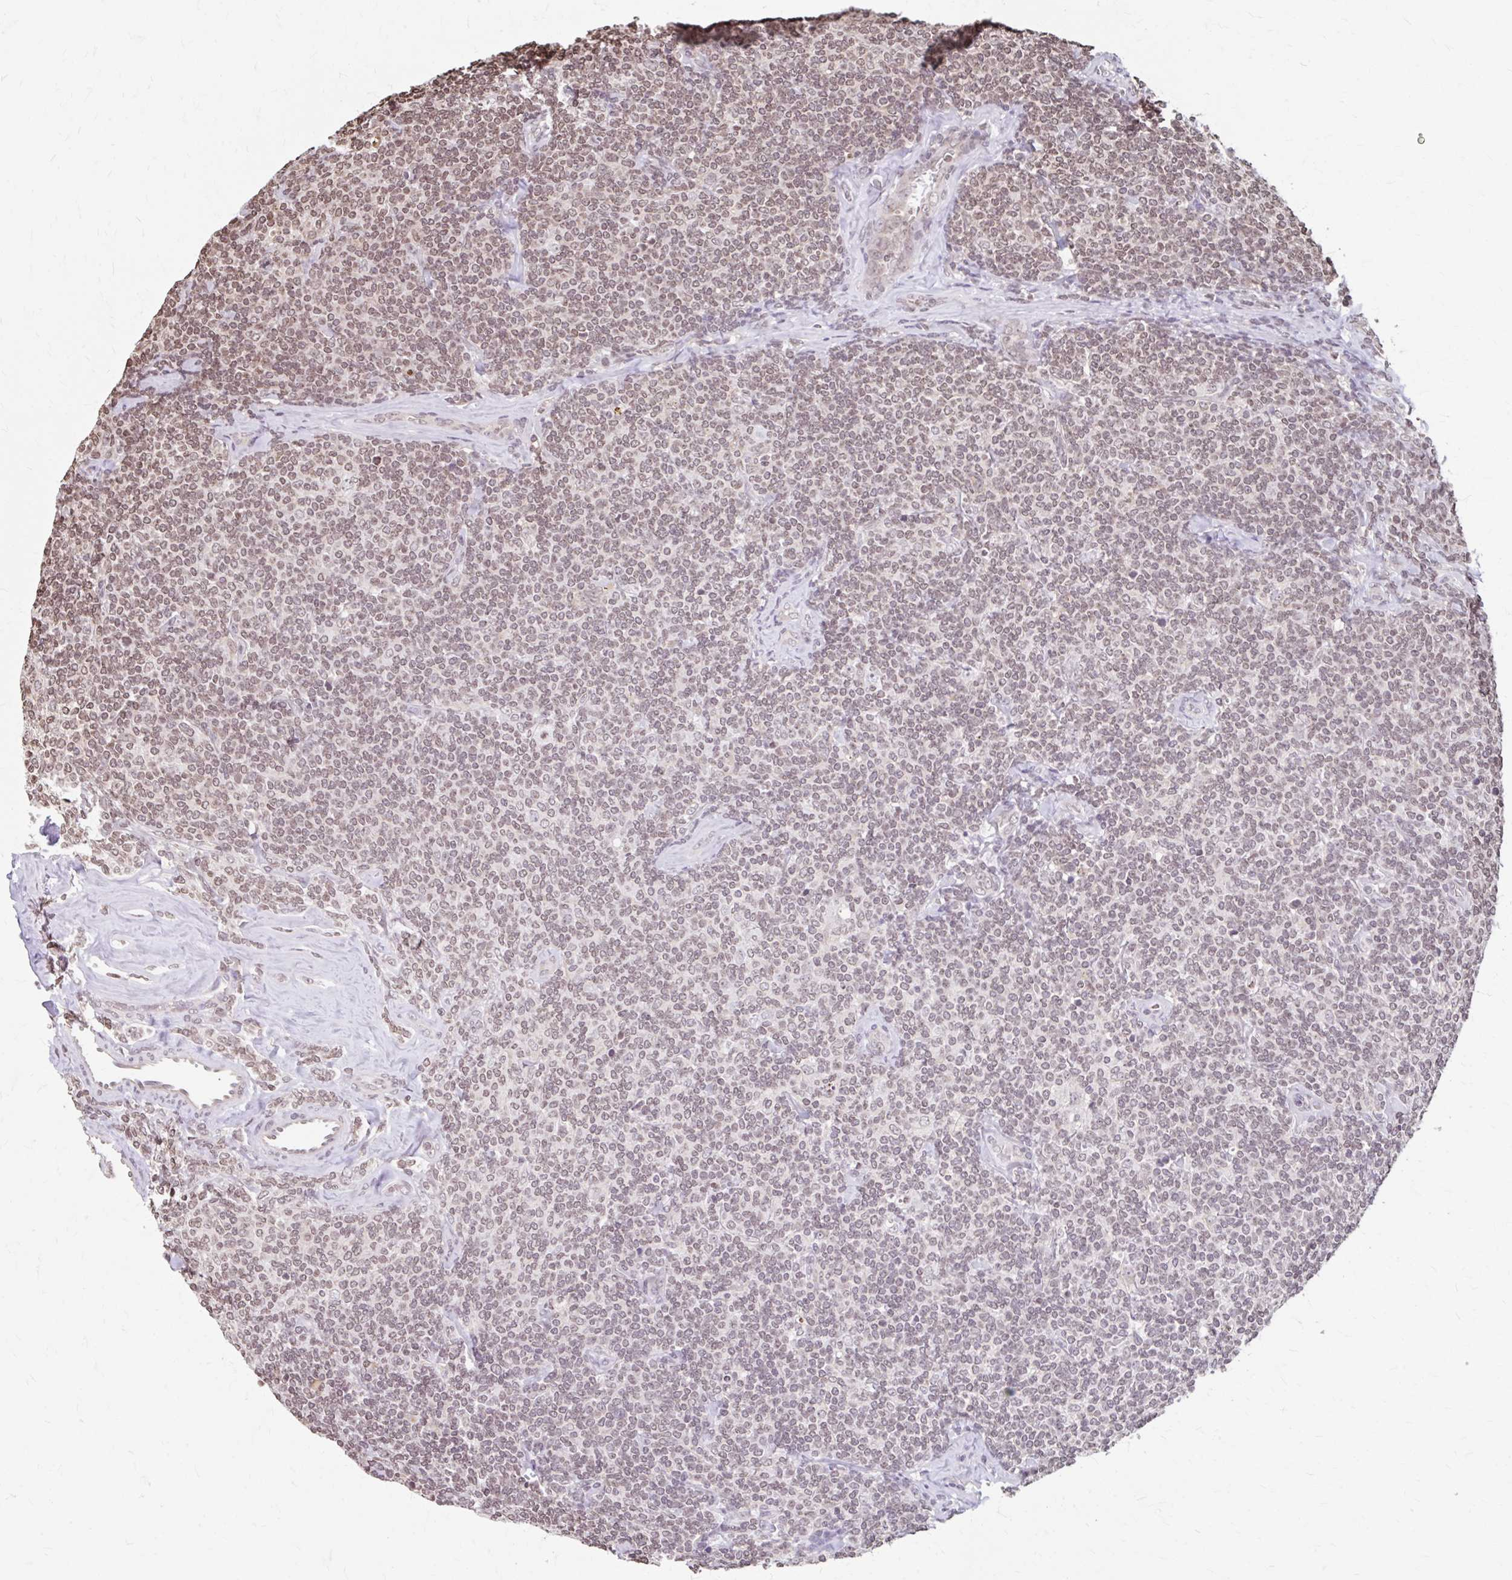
{"staining": {"intensity": "moderate", "quantity": ">75%", "location": "nuclear"}, "tissue": "lymphoma", "cell_type": "Tumor cells", "image_type": "cancer", "snomed": [{"axis": "morphology", "description": "Malignant lymphoma, non-Hodgkin's type, Low grade"}, {"axis": "topography", "description": "Lymph node"}], "caption": "This photomicrograph demonstrates low-grade malignant lymphoma, non-Hodgkin's type stained with immunohistochemistry (IHC) to label a protein in brown. The nuclear of tumor cells show moderate positivity for the protein. Nuclei are counter-stained blue.", "gene": "ORC3", "patient": {"sex": "female", "age": 56}}